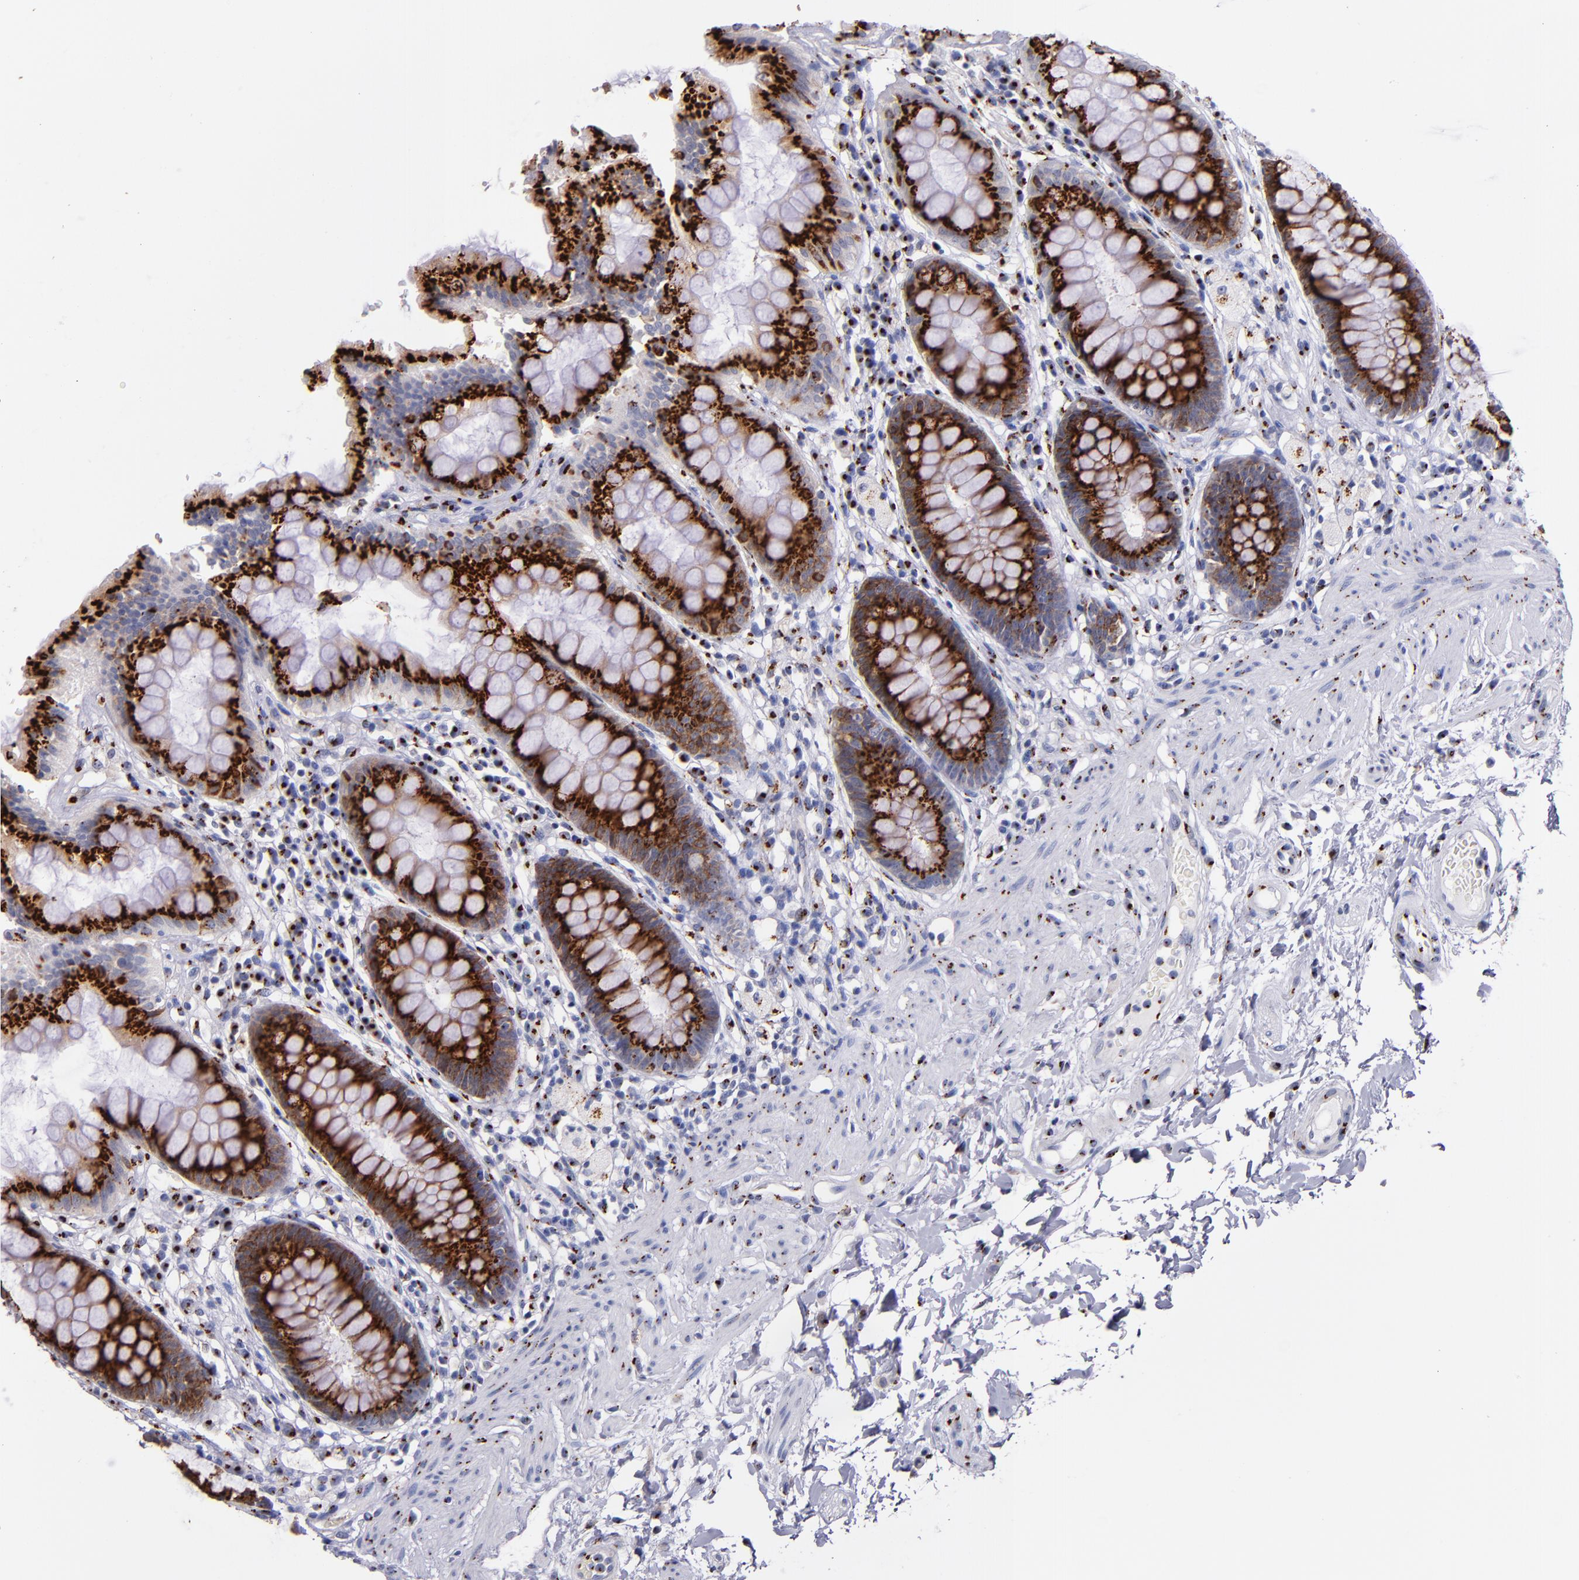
{"staining": {"intensity": "strong", "quantity": ">75%", "location": "cytoplasmic/membranous"}, "tissue": "rectum", "cell_type": "Glandular cells", "image_type": "normal", "snomed": [{"axis": "morphology", "description": "Normal tissue, NOS"}, {"axis": "topography", "description": "Rectum"}], "caption": "Rectum stained with IHC demonstrates strong cytoplasmic/membranous staining in about >75% of glandular cells. (Stains: DAB (3,3'-diaminobenzidine) in brown, nuclei in blue, Microscopy: brightfield microscopy at high magnification).", "gene": "GOLIM4", "patient": {"sex": "female", "age": 46}}